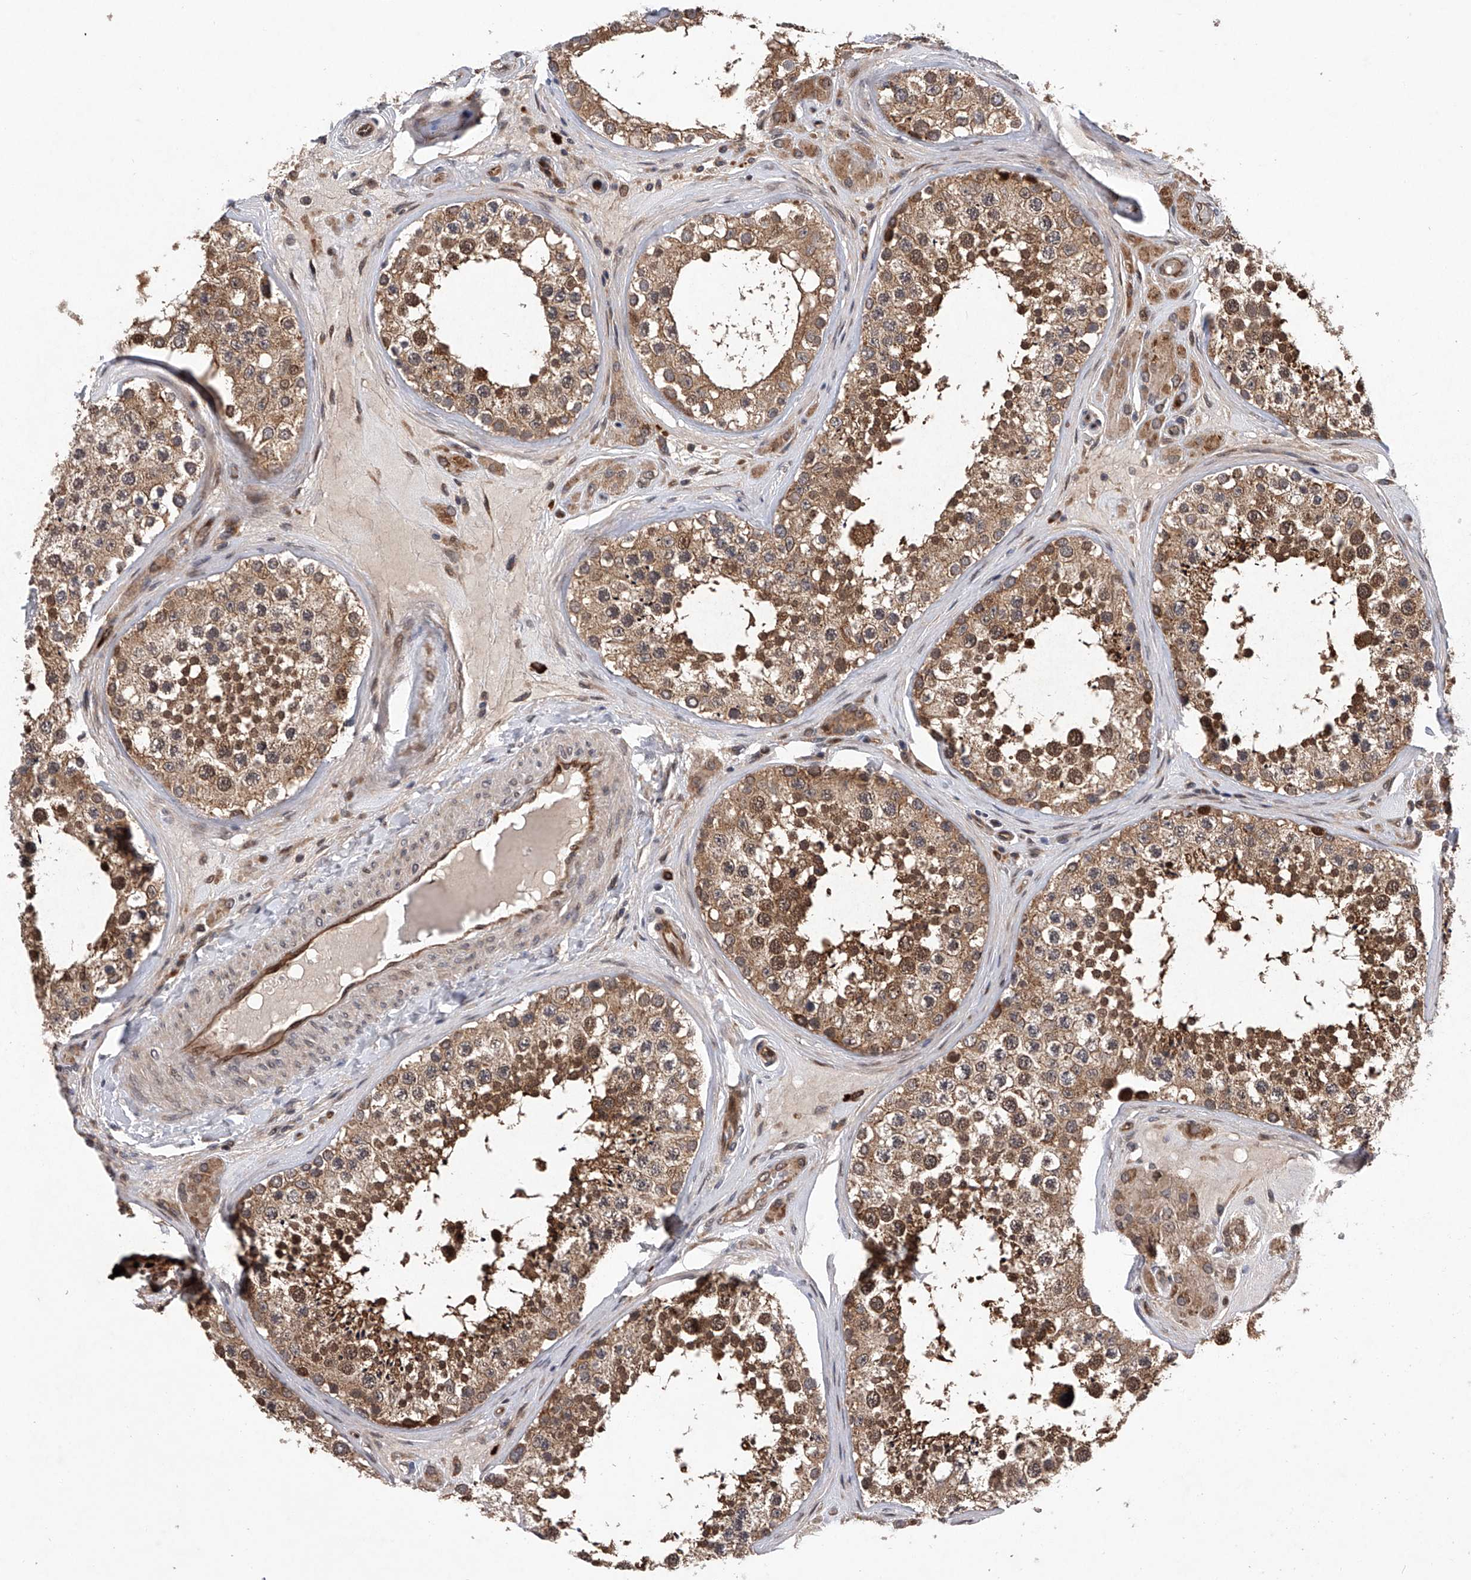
{"staining": {"intensity": "strong", "quantity": ">75%", "location": "cytoplasmic/membranous"}, "tissue": "testis", "cell_type": "Cells in seminiferous ducts", "image_type": "normal", "snomed": [{"axis": "morphology", "description": "Normal tissue, NOS"}, {"axis": "topography", "description": "Testis"}], "caption": "Strong cytoplasmic/membranous protein staining is present in approximately >75% of cells in seminiferous ducts in testis. The staining is performed using DAB brown chromogen to label protein expression. The nuclei are counter-stained blue using hematoxylin.", "gene": "MAP3K11", "patient": {"sex": "male", "age": 46}}